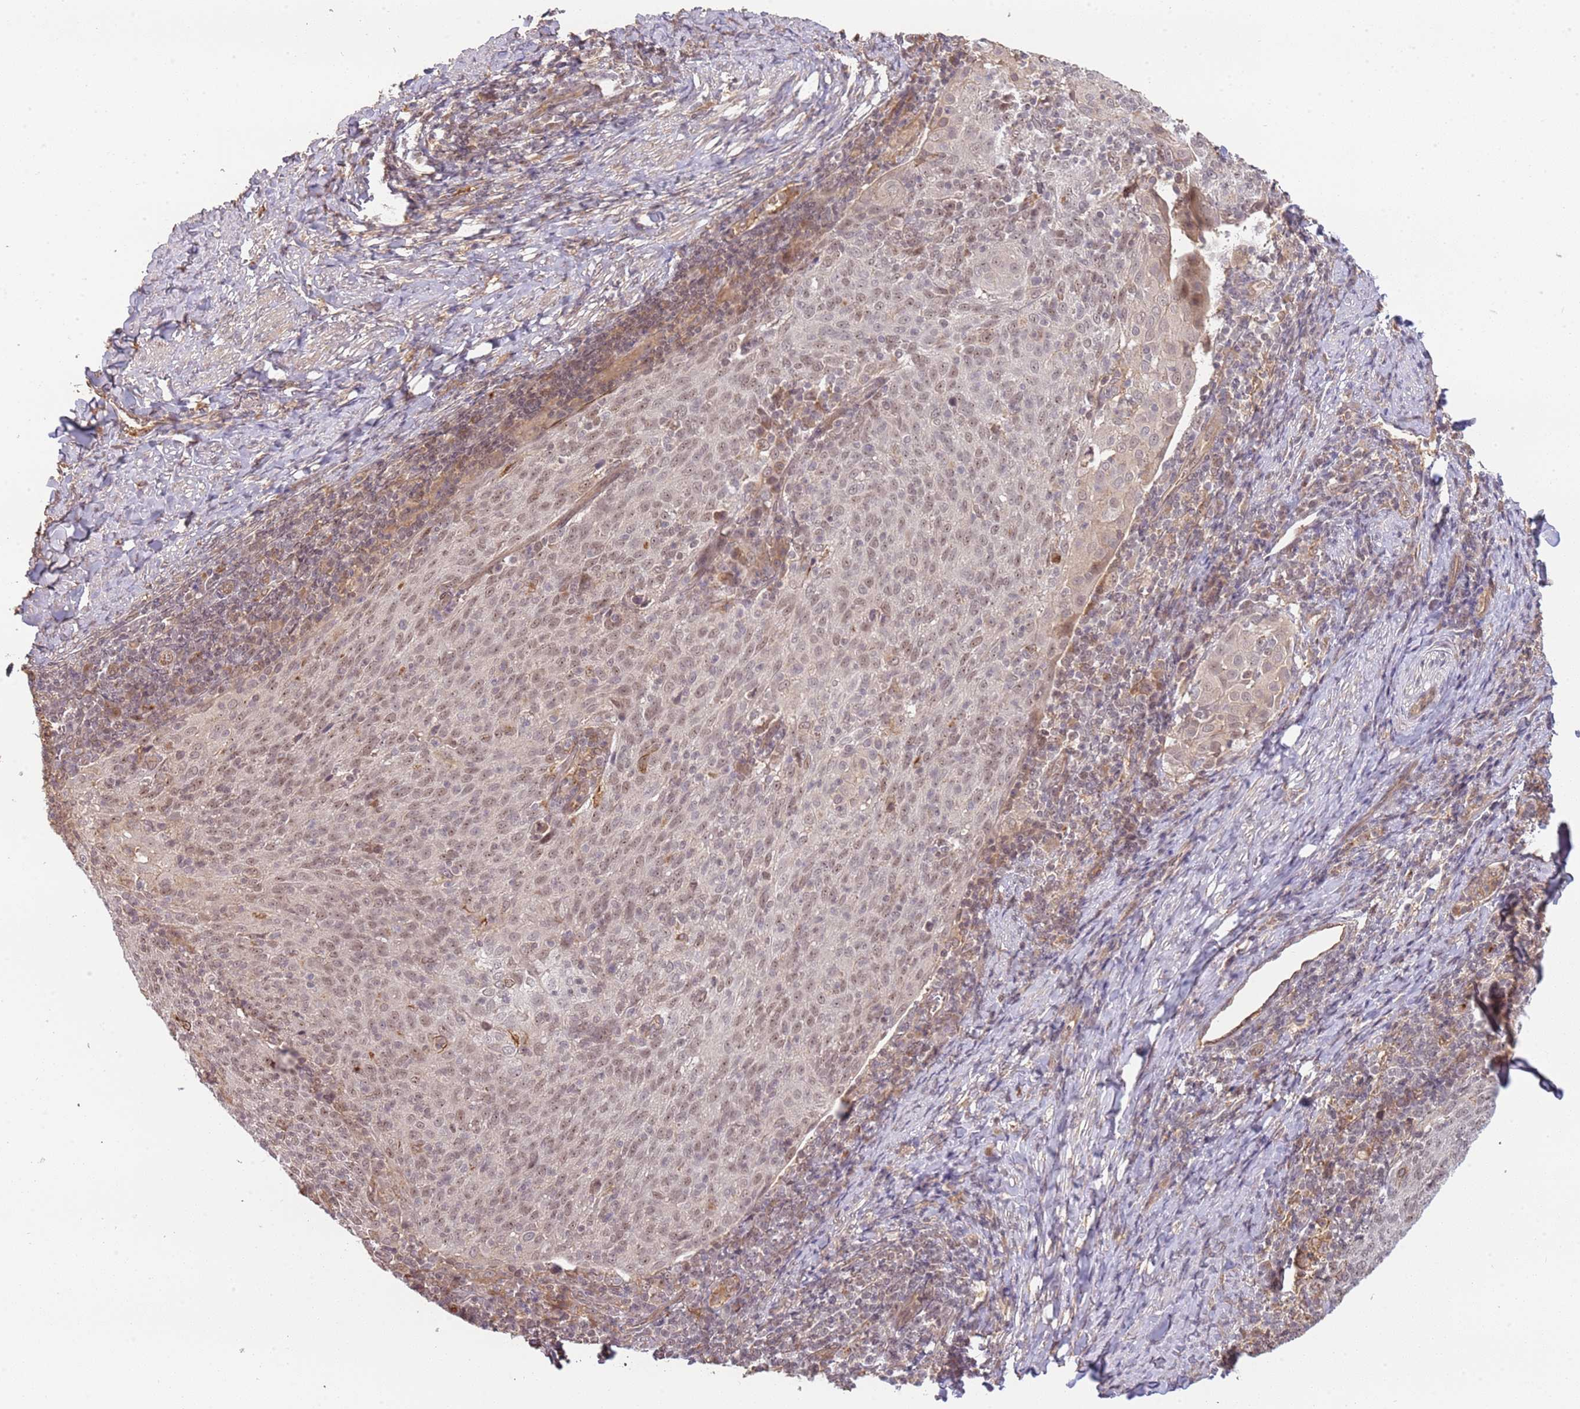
{"staining": {"intensity": "weak", "quantity": "25%-75%", "location": "nuclear"}, "tissue": "cervical cancer", "cell_type": "Tumor cells", "image_type": "cancer", "snomed": [{"axis": "morphology", "description": "Squamous cell carcinoma, NOS"}, {"axis": "topography", "description": "Cervix"}], "caption": "Immunohistochemistry photomicrograph of neoplastic tissue: human squamous cell carcinoma (cervical) stained using IHC reveals low levels of weak protein expression localized specifically in the nuclear of tumor cells, appearing as a nuclear brown color.", "gene": "SURF2", "patient": {"sex": "female", "age": 52}}